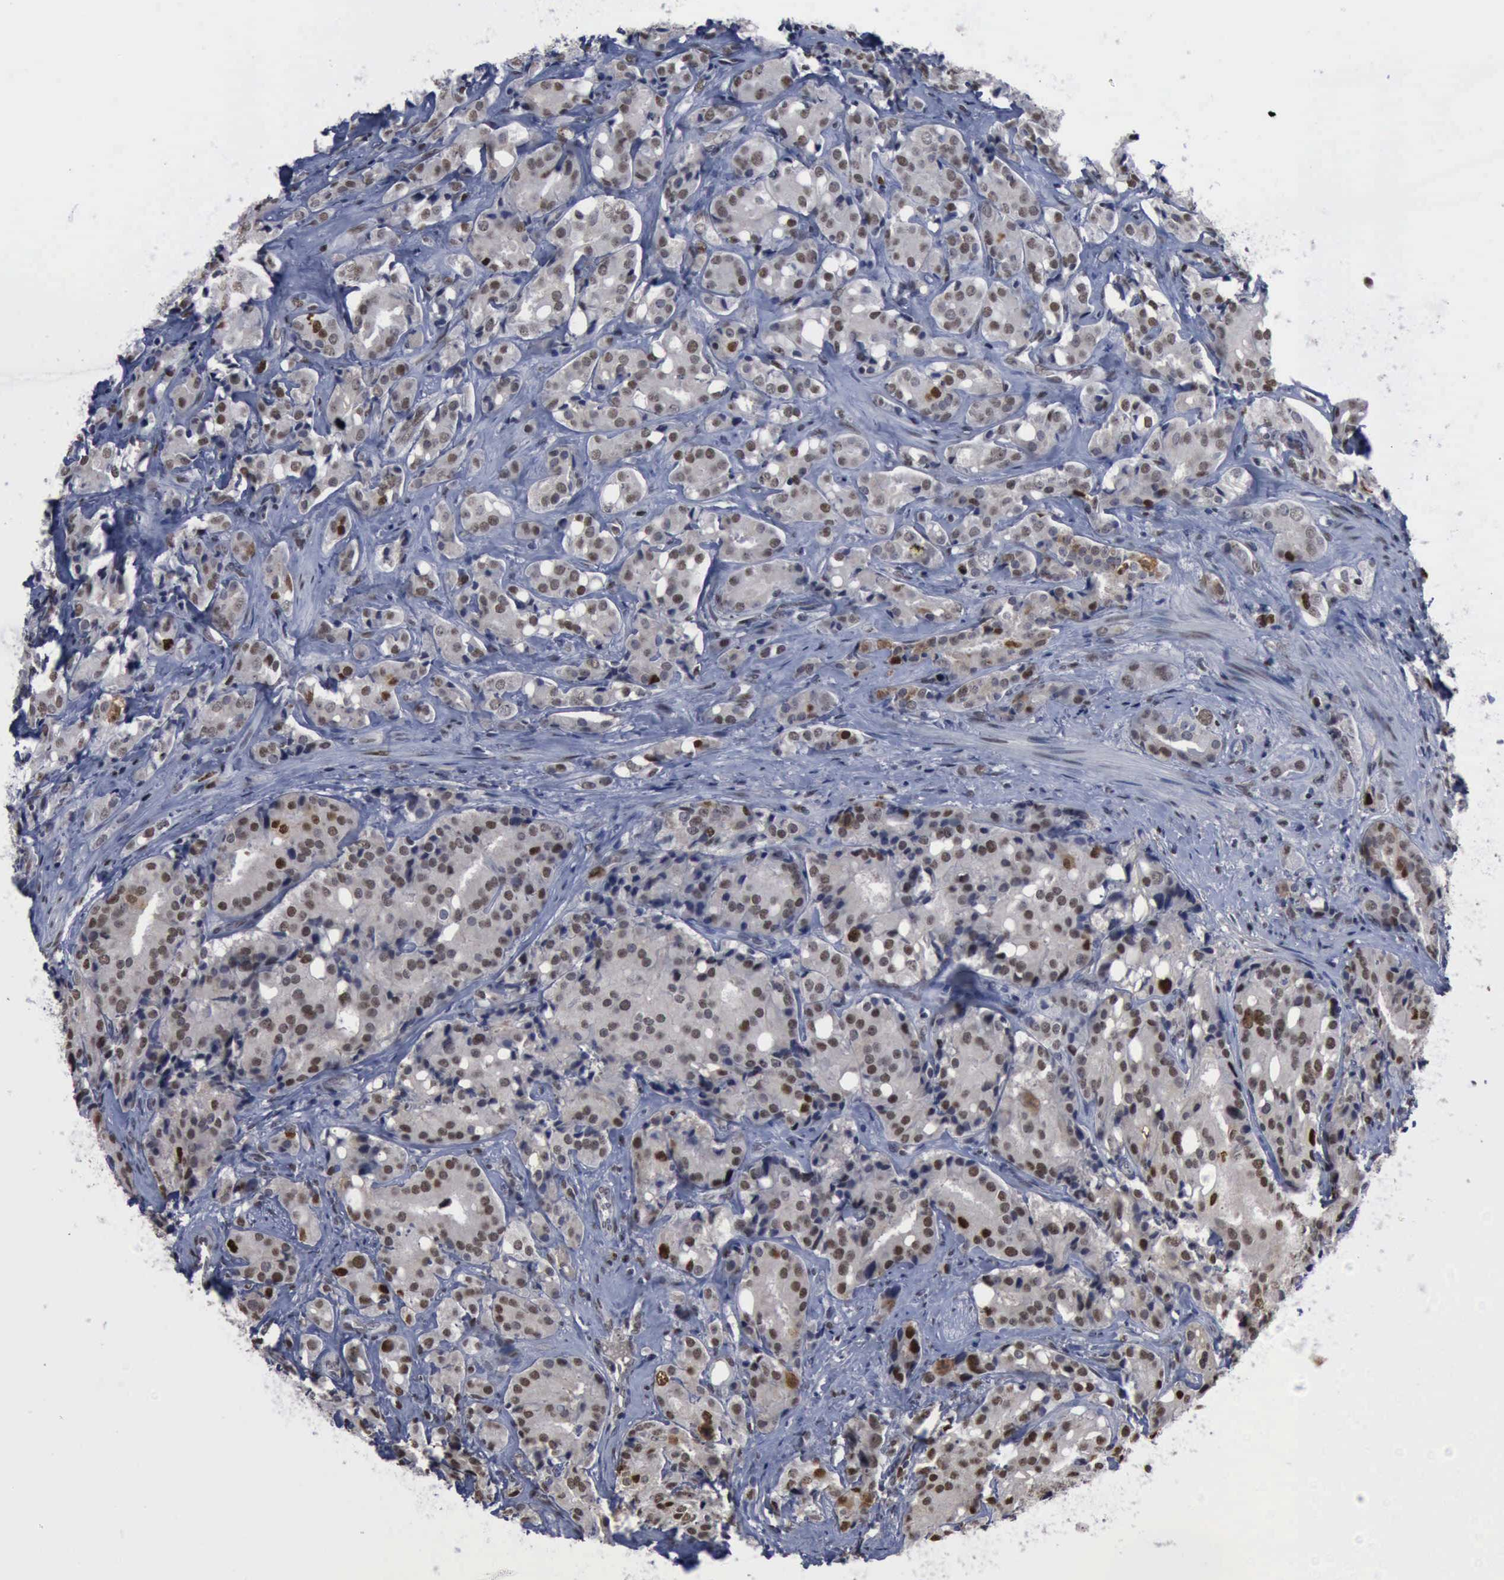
{"staining": {"intensity": "moderate", "quantity": "25%-75%", "location": "nuclear"}, "tissue": "prostate cancer", "cell_type": "Tumor cells", "image_type": "cancer", "snomed": [{"axis": "morphology", "description": "Adenocarcinoma, High grade"}, {"axis": "topography", "description": "Prostate"}], "caption": "Tumor cells show moderate nuclear positivity in approximately 25%-75% of cells in prostate cancer. Immunohistochemistry stains the protein of interest in brown and the nuclei are stained blue.", "gene": "PCNA", "patient": {"sex": "male", "age": 68}}